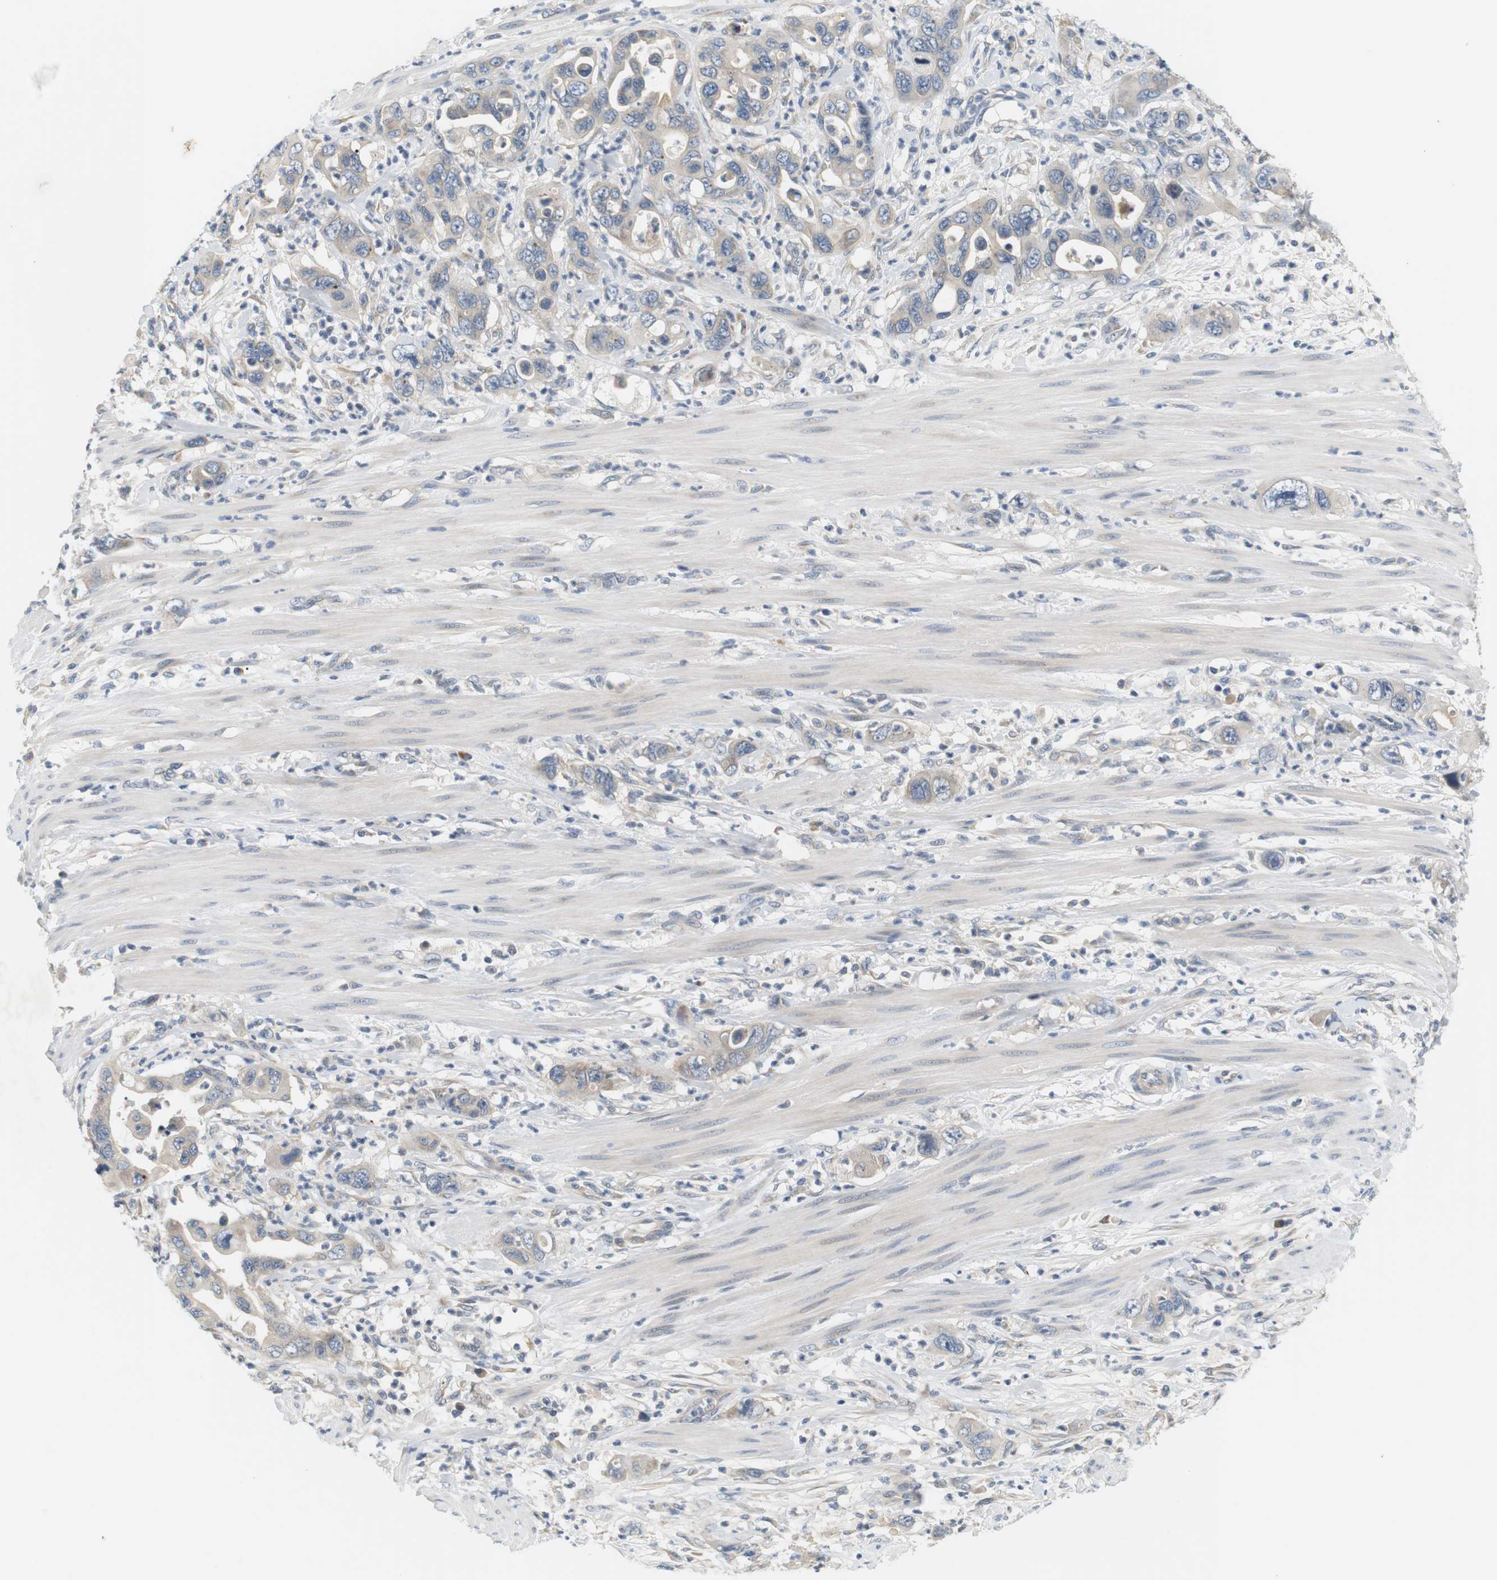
{"staining": {"intensity": "weak", "quantity": "<25%", "location": "cytoplasmic/membranous"}, "tissue": "pancreatic cancer", "cell_type": "Tumor cells", "image_type": "cancer", "snomed": [{"axis": "morphology", "description": "Adenocarcinoma, NOS"}, {"axis": "topography", "description": "Pancreas"}], "caption": "A high-resolution image shows IHC staining of pancreatic cancer (adenocarcinoma), which shows no significant staining in tumor cells. (Stains: DAB immunohistochemistry with hematoxylin counter stain, Microscopy: brightfield microscopy at high magnification).", "gene": "EVA1C", "patient": {"sex": "female", "age": 71}}